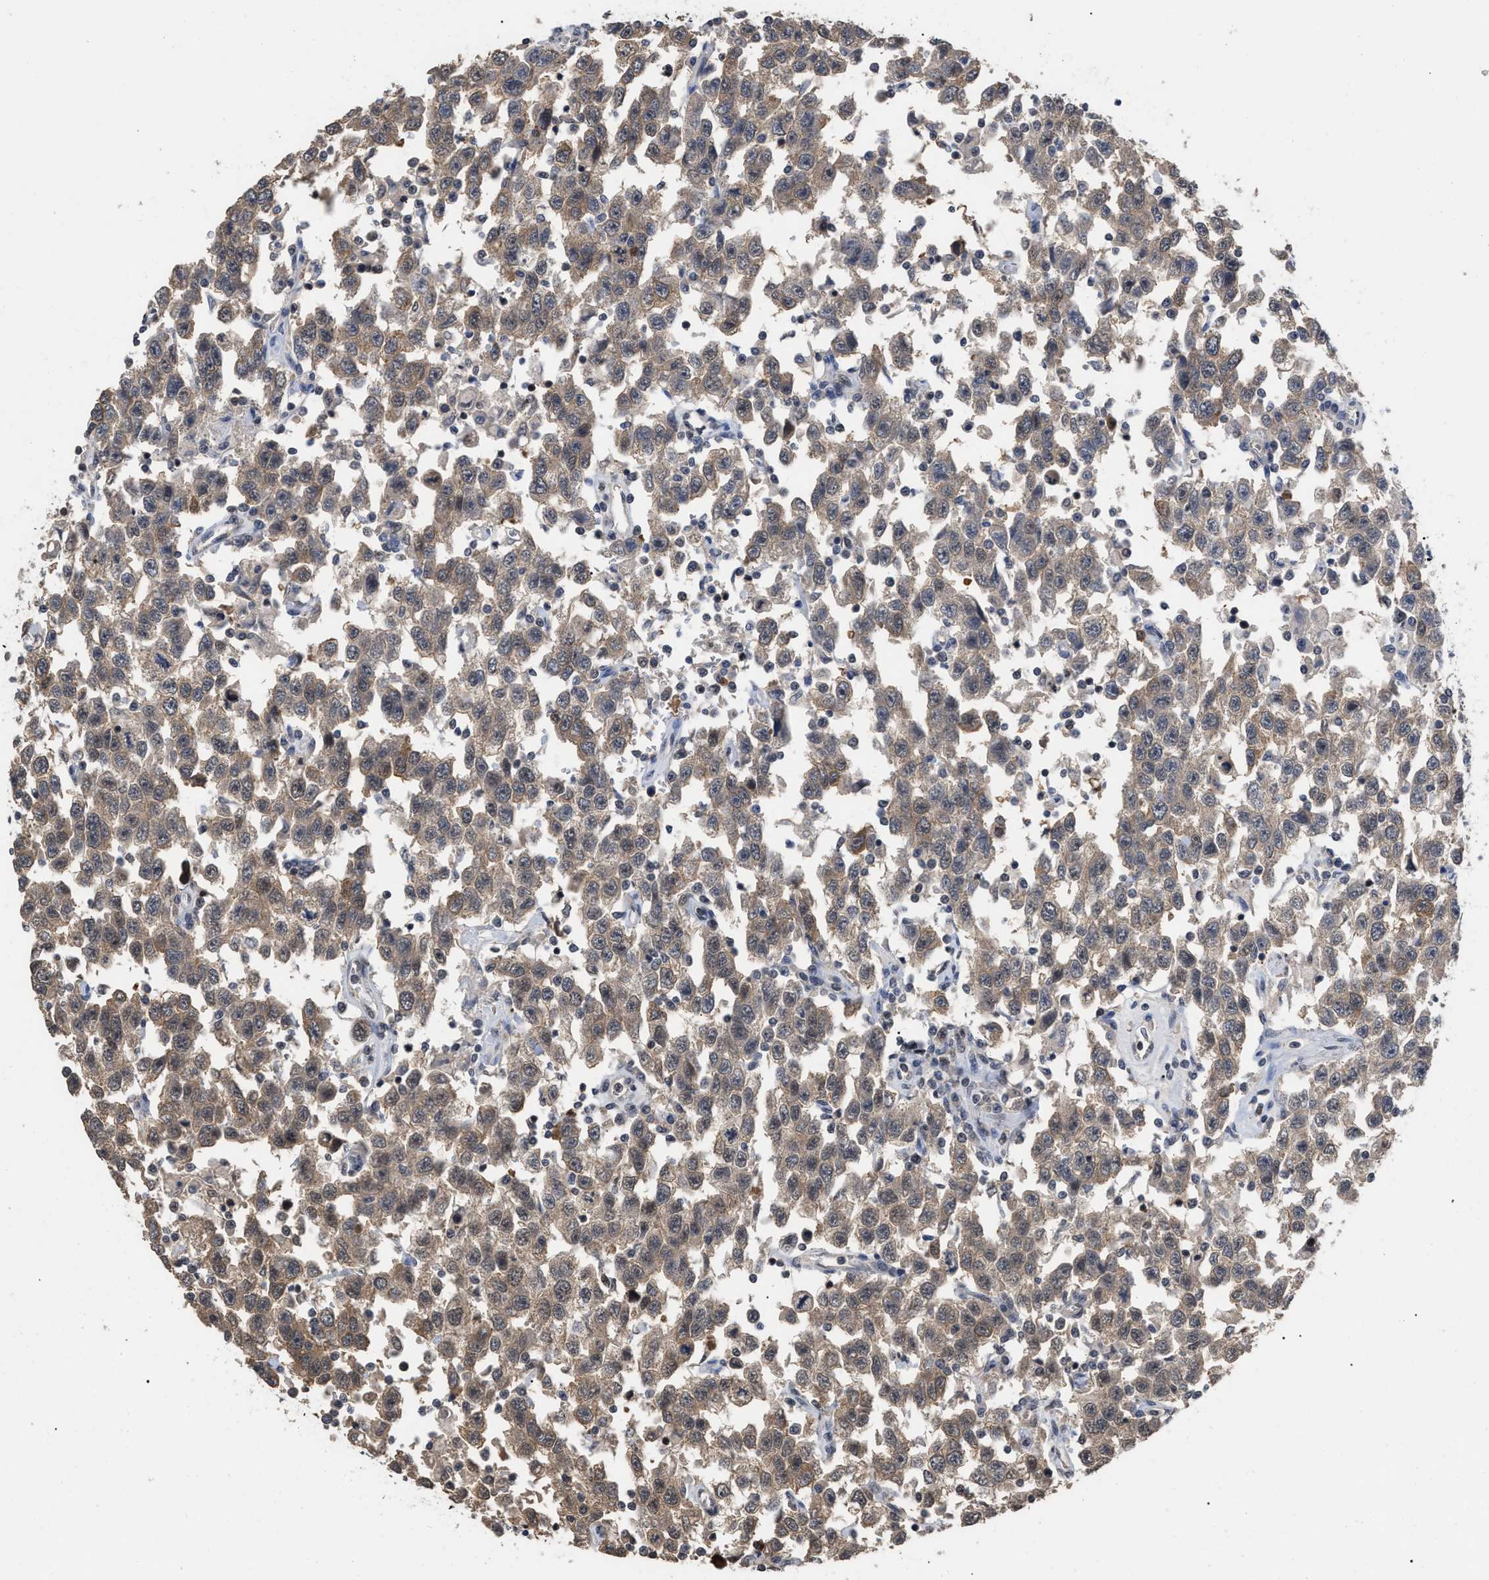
{"staining": {"intensity": "moderate", "quantity": ">75%", "location": "cytoplasmic/membranous"}, "tissue": "testis cancer", "cell_type": "Tumor cells", "image_type": "cancer", "snomed": [{"axis": "morphology", "description": "Seminoma, NOS"}, {"axis": "topography", "description": "Testis"}], "caption": "This micrograph exhibits immunohistochemistry staining of testis cancer (seminoma), with medium moderate cytoplasmic/membranous expression in about >75% of tumor cells.", "gene": "JAZF1", "patient": {"sex": "male", "age": 41}}